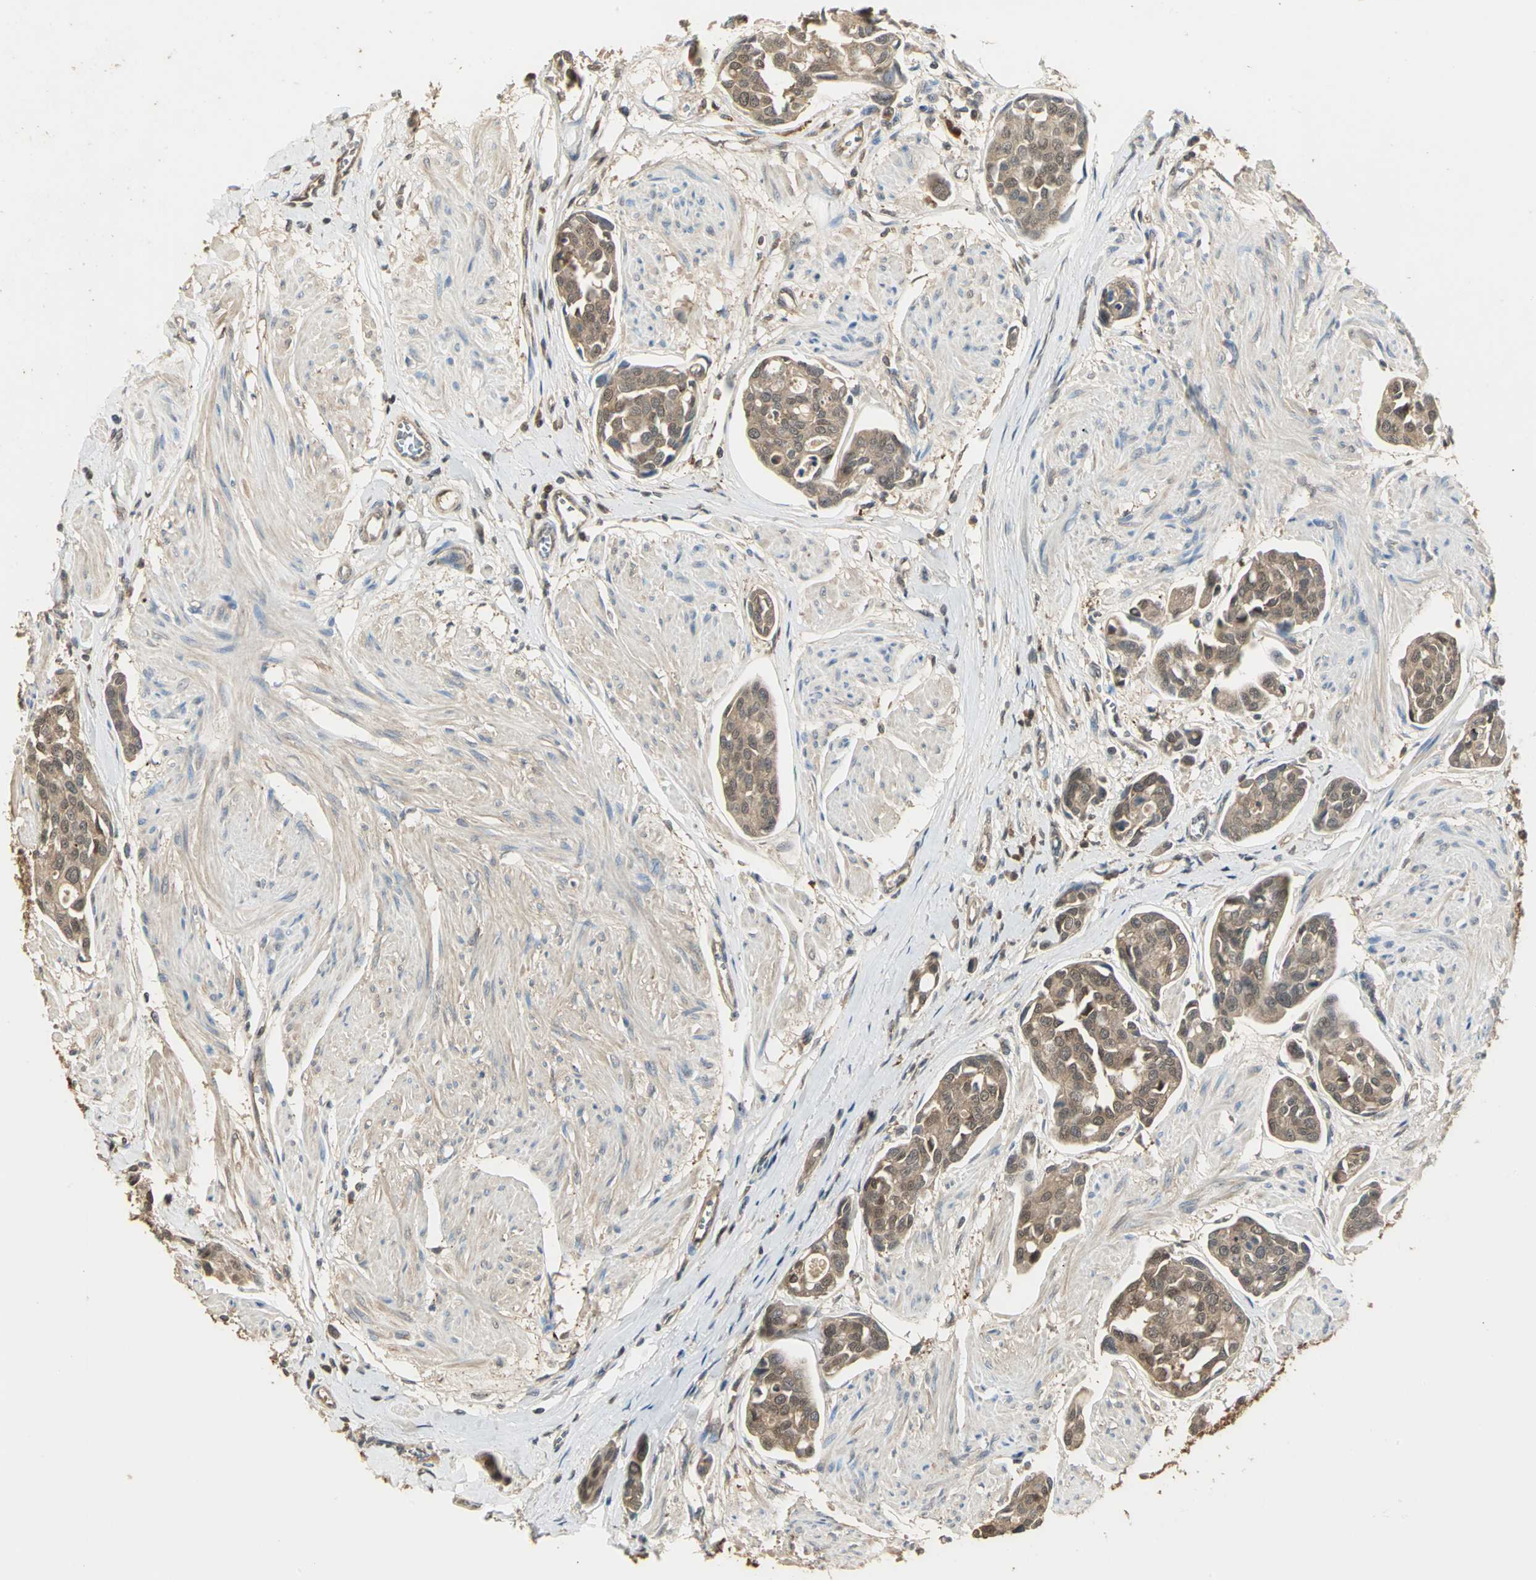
{"staining": {"intensity": "moderate", "quantity": ">75%", "location": "cytoplasmic/membranous,nuclear"}, "tissue": "urothelial cancer", "cell_type": "Tumor cells", "image_type": "cancer", "snomed": [{"axis": "morphology", "description": "Urothelial carcinoma, High grade"}, {"axis": "topography", "description": "Urinary bladder"}], "caption": "Immunohistochemical staining of high-grade urothelial carcinoma reveals medium levels of moderate cytoplasmic/membranous and nuclear protein staining in about >75% of tumor cells.", "gene": "PARK7", "patient": {"sex": "male", "age": 78}}